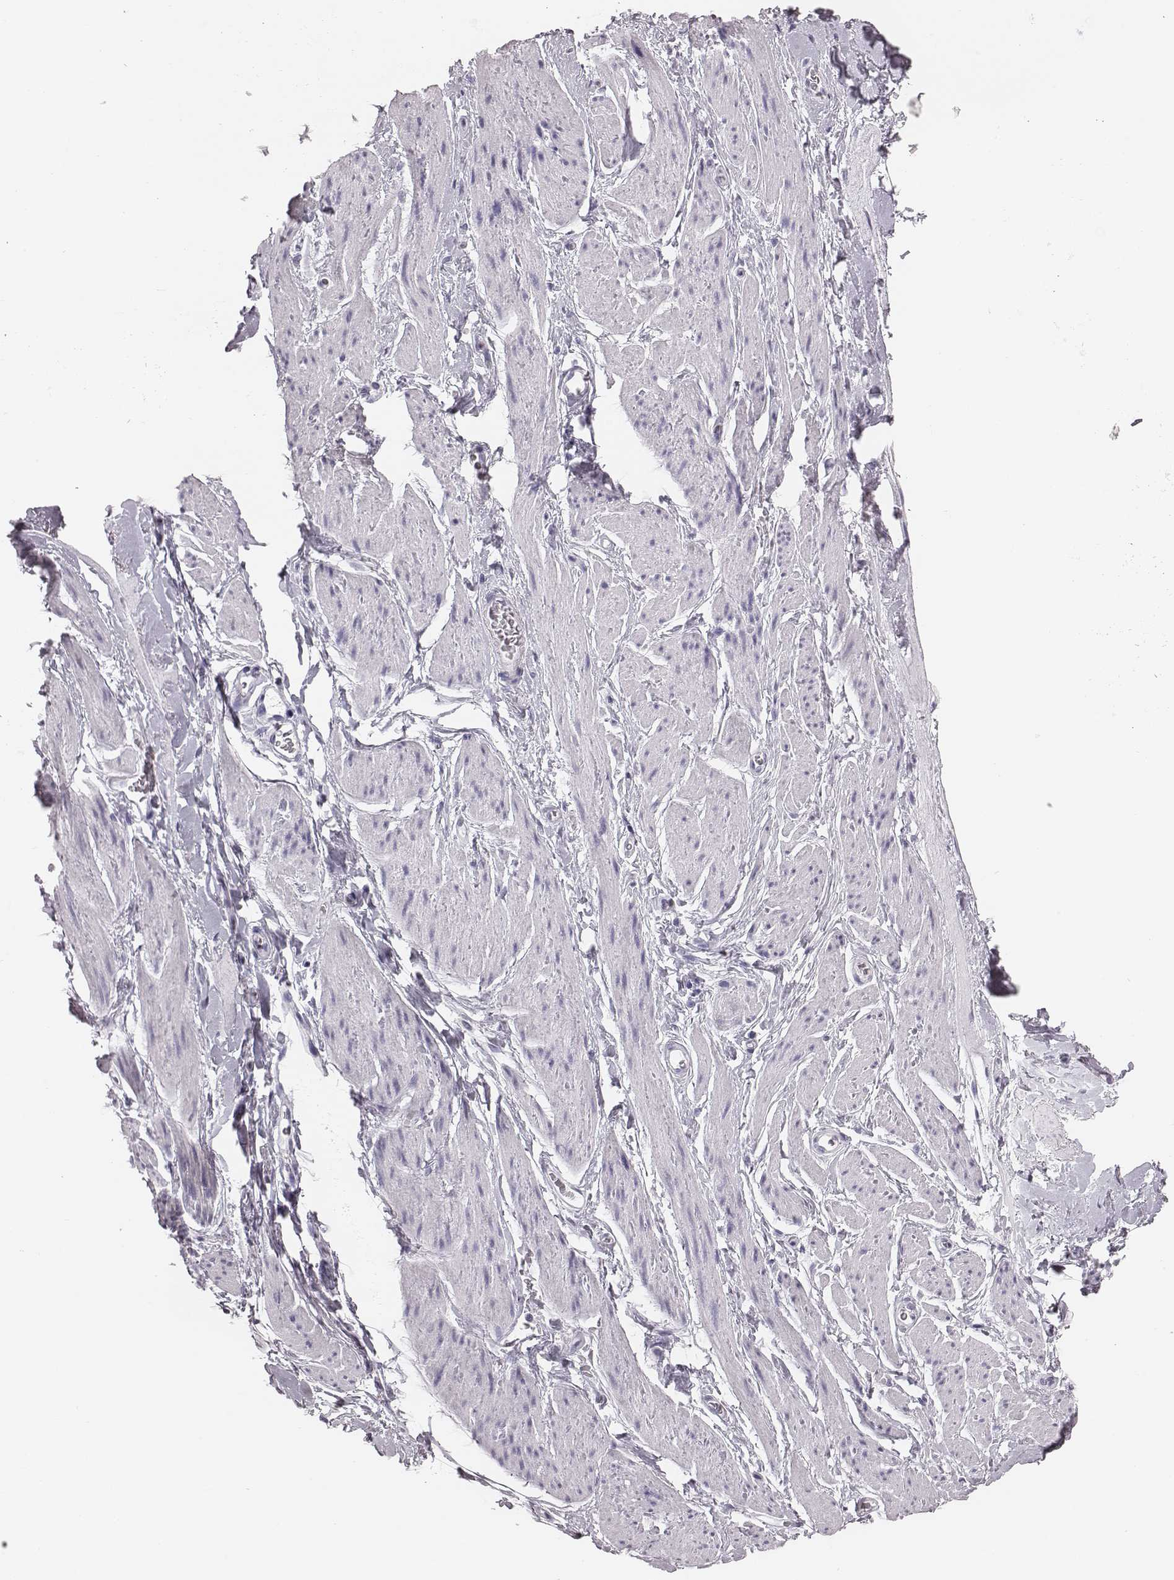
{"staining": {"intensity": "negative", "quantity": "none", "location": "none"}, "tissue": "adipose tissue", "cell_type": "Adipocytes", "image_type": "normal", "snomed": [{"axis": "morphology", "description": "Normal tissue, NOS"}, {"axis": "topography", "description": "Anal"}, {"axis": "topography", "description": "Peripheral nerve tissue"}], "caption": "The photomicrograph demonstrates no significant staining in adipocytes of adipose tissue. The staining was performed using DAB to visualize the protein expression in brown, while the nuclei were stained in blue with hematoxylin (Magnification: 20x).", "gene": "CSH1", "patient": {"sex": "male", "age": 53}}